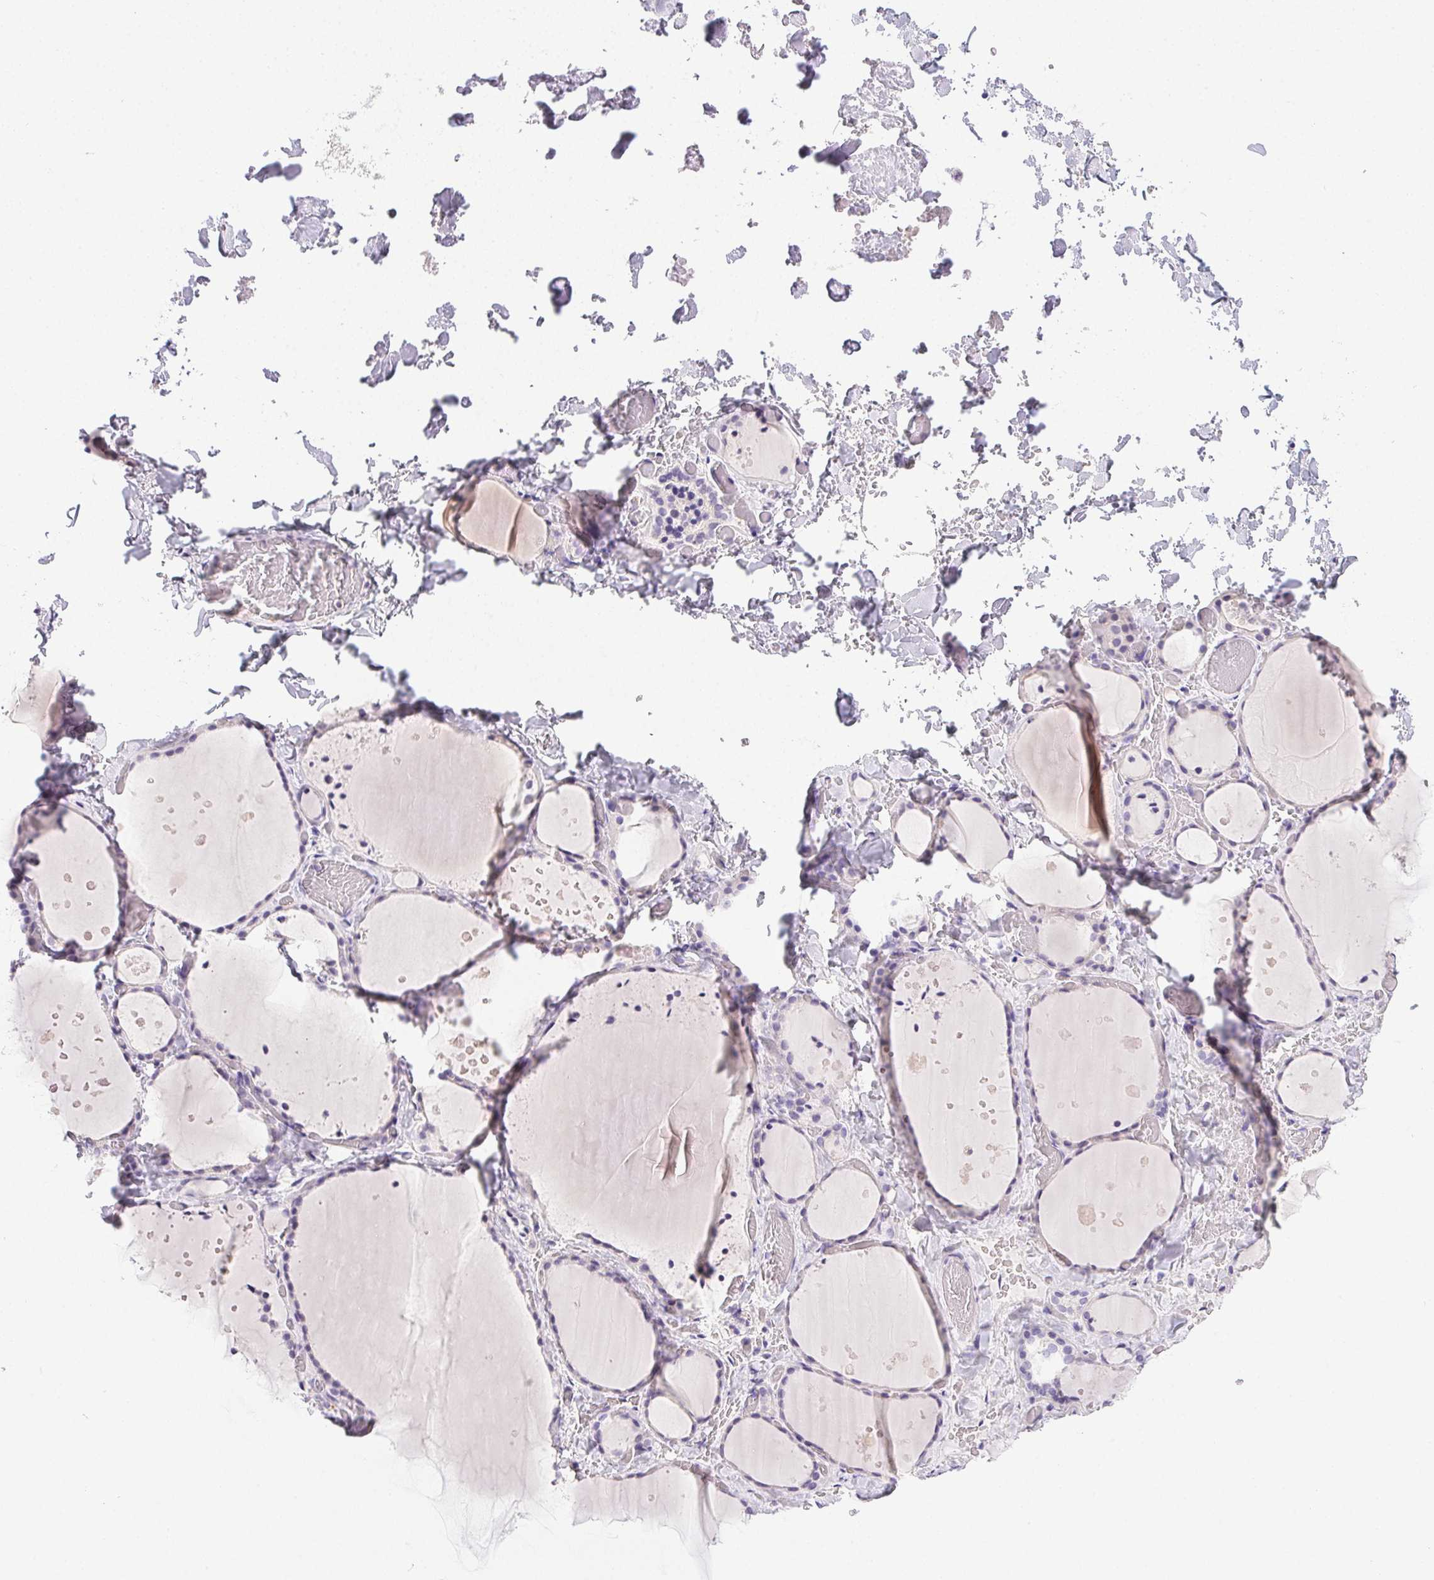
{"staining": {"intensity": "negative", "quantity": "none", "location": "none"}, "tissue": "thyroid gland", "cell_type": "Glandular cells", "image_type": "normal", "snomed": [{"axis": "morphology", "description": "Normal tissue, NOS"}, {"axis": "topography", "description": "Thyroid gland"}], "caption": "This is an immunohistochemistry image of benign thyroid gland. There is no staining in glandular cells.", "gene": "SLC17A7", "patient": {"sex": "female", "age": 36}}